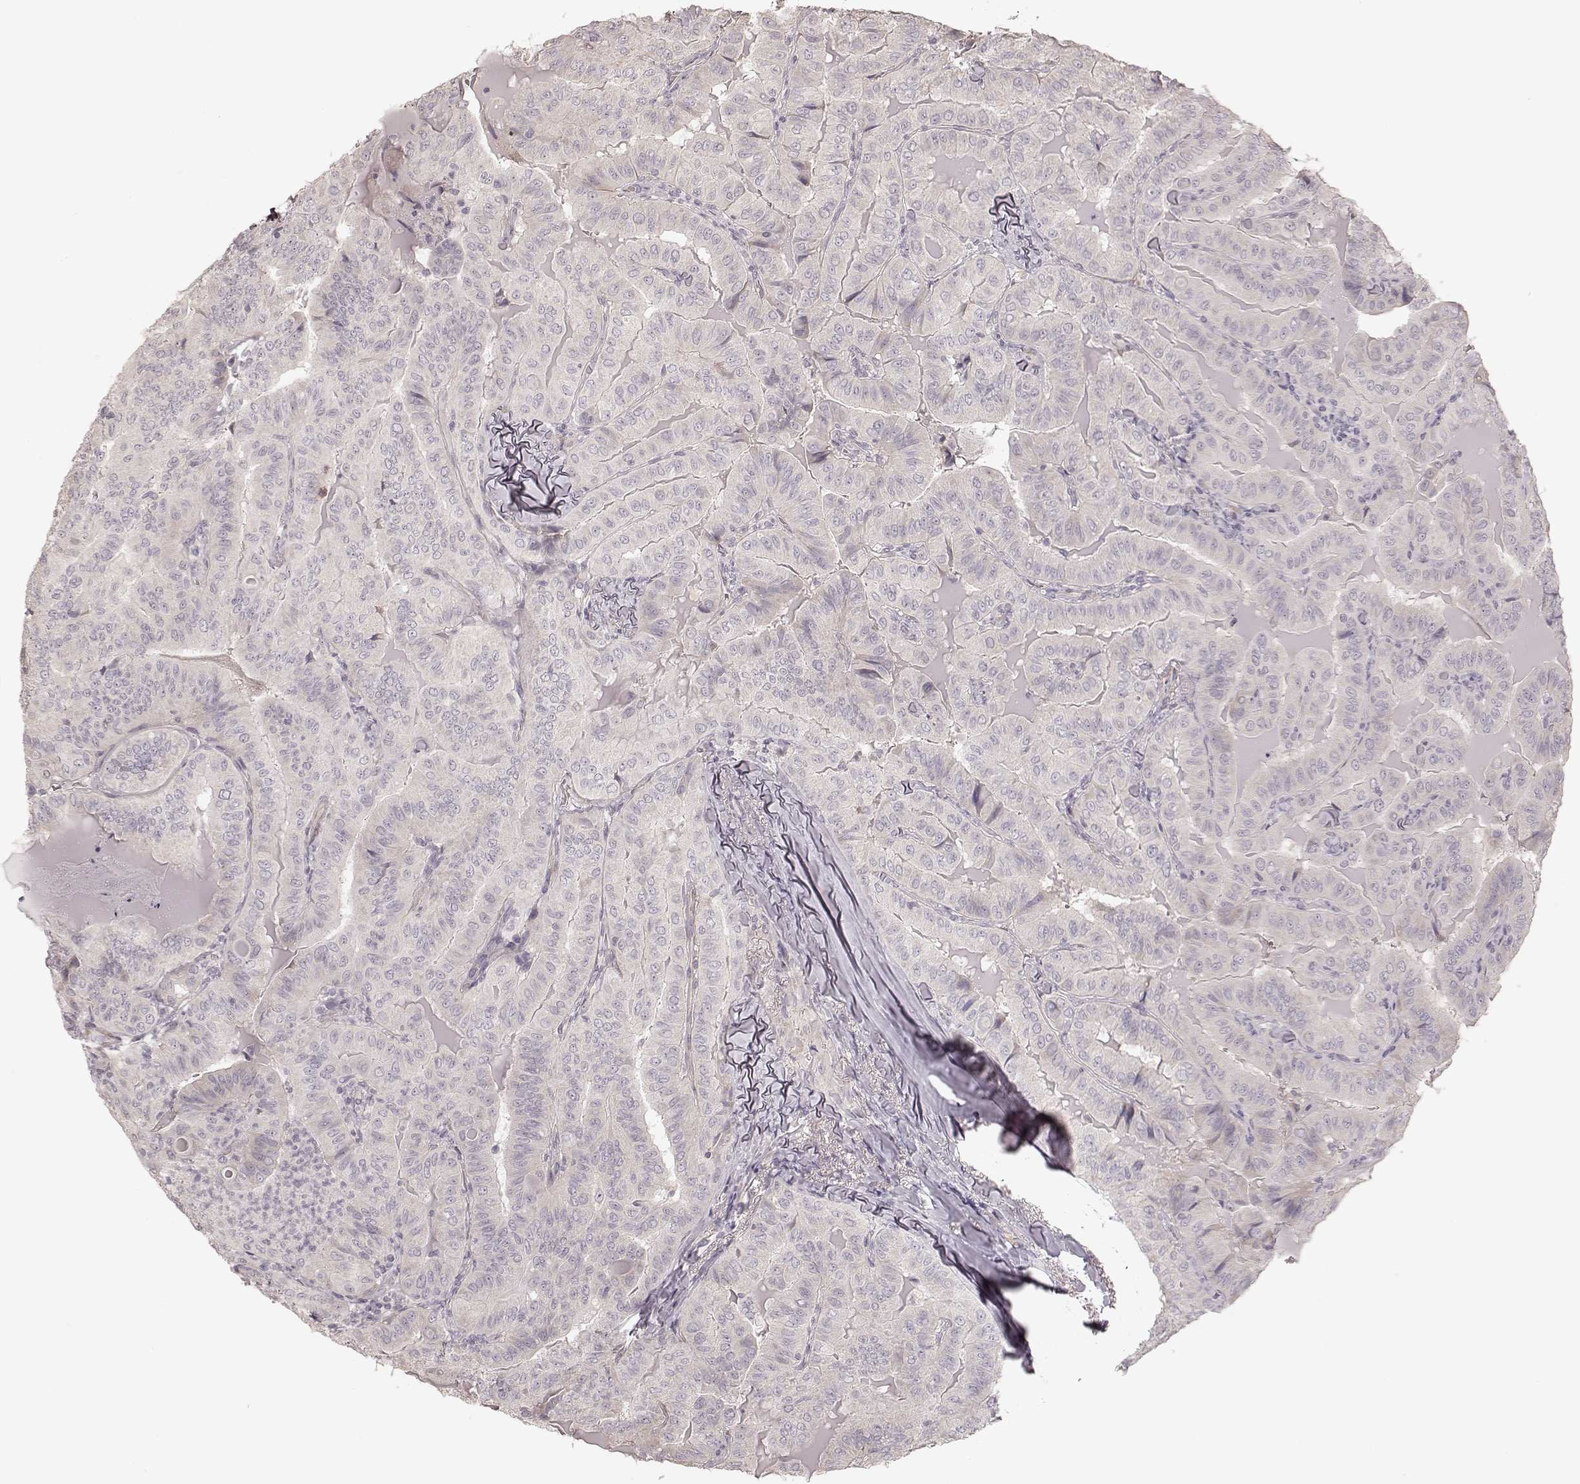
{"staining": {"intensity": "negative", "quantity": "none", "location": "none"}, "tissue": "thyroid cancer", "cell_type": "Tumor cells", "image_type": "cancer", "snomed": [{"axis": "morphology", "description": "Papillary adenocarcinoma, NOS"}, {"axis": "topography", "description": "Thyroid gland"}], "caption": "Tumor cells are negative for brown protein staining in thyroid papillary adenocarcinoma.", "gene": "KCNJ9", "patient": {"sex": "female", "age": 68}}